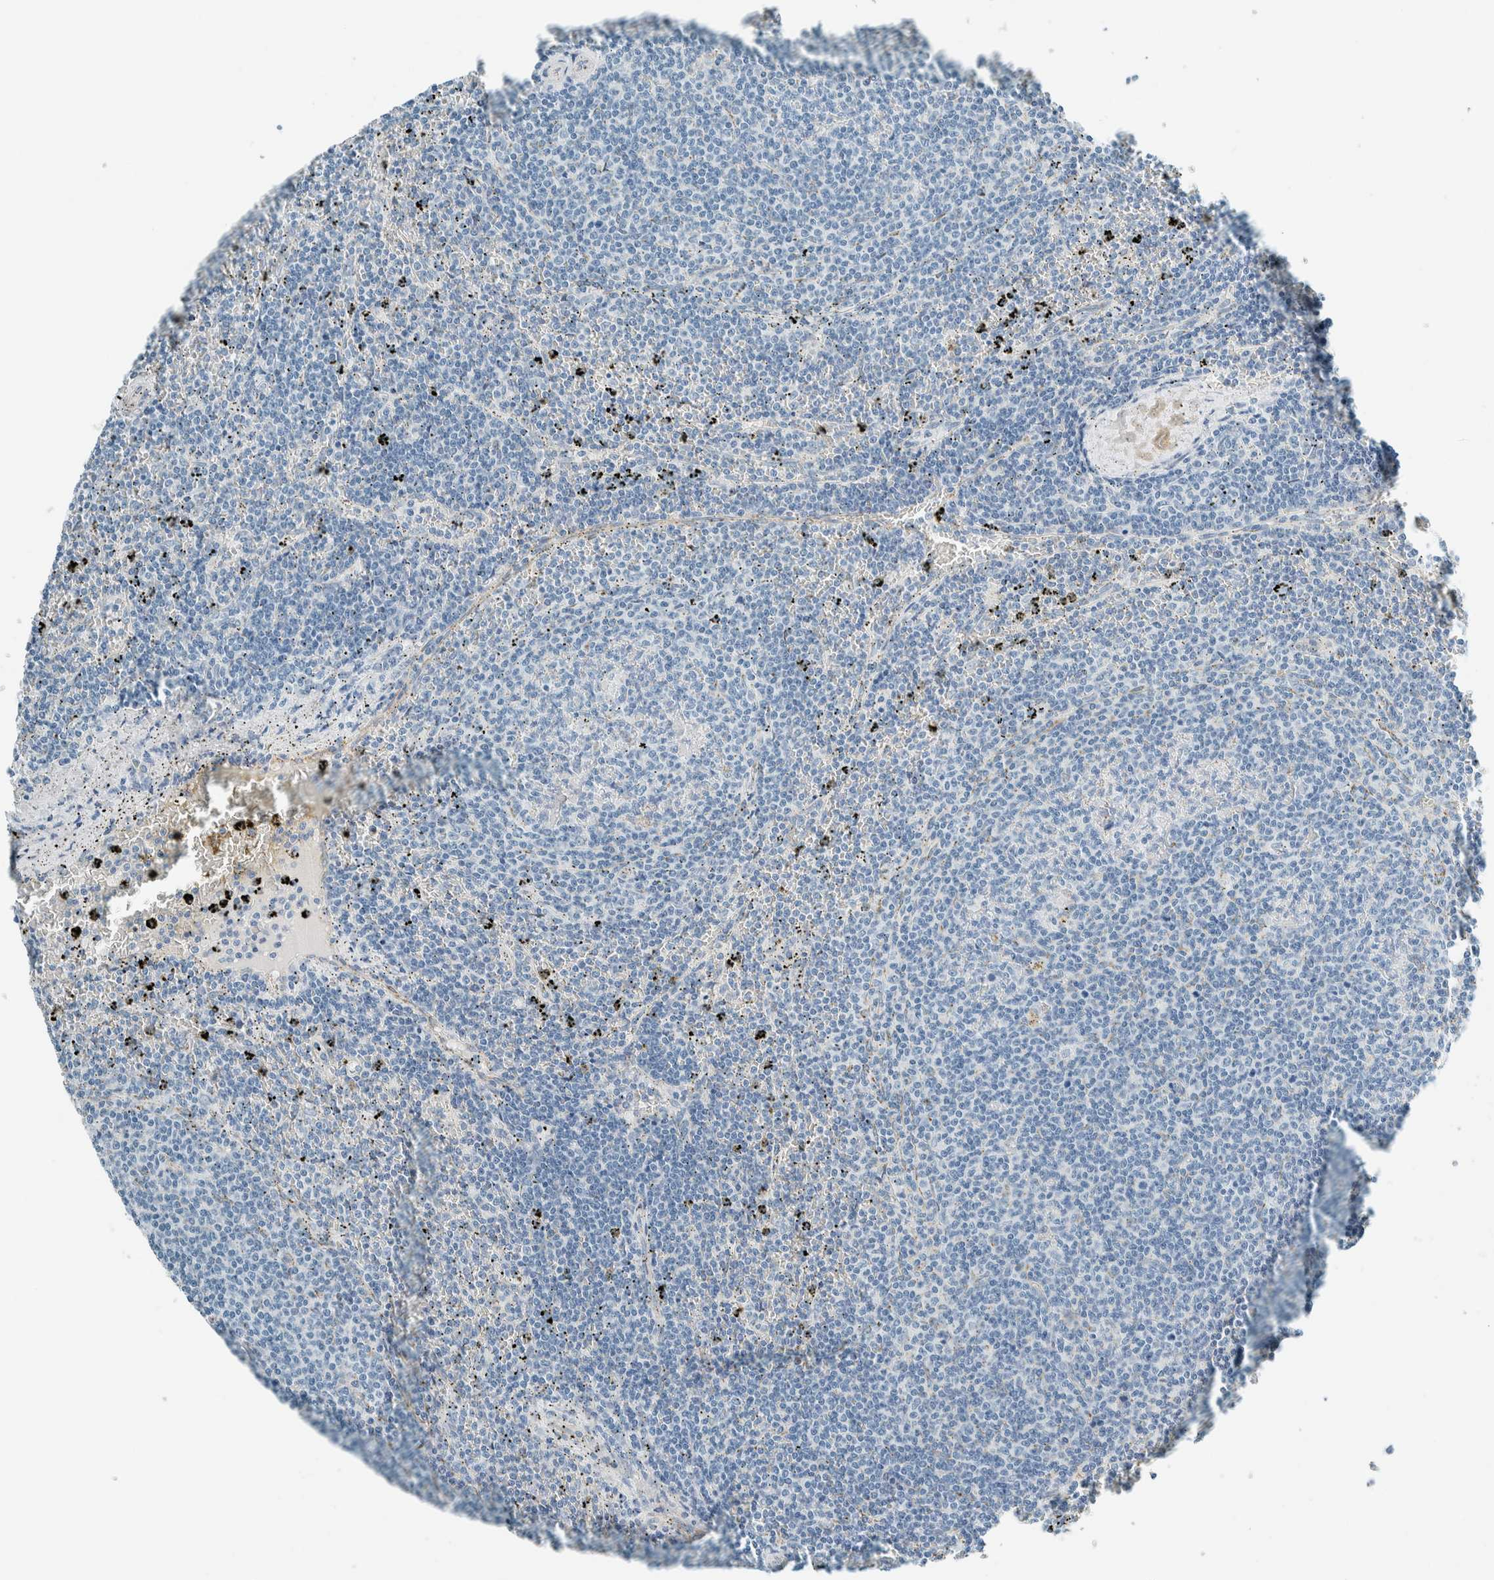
{"staining": {"intensity": "negative", "quantity": "none", "location": "none"}, "tissue": "lymphoma", "cell_type": "Tumor cells", "image_type": "cancer", "snomed": [{"axis": "morphology", "description": "Malignant lymphoma, non-Hodgkin's type, Low grade"}, {"axis": "topography", "description": "Spleen"}], "caption": "High power microscopy micrograph of an IHC micrograph of low-grade malignant lymphoma, non-Hodgkin's type, revealing no significant expression in tumor cells. (IHC, brightfield microscopy, high magnification).", "gene": "ALDH7A1", "patient": {"sex": "female", "age": 50}}